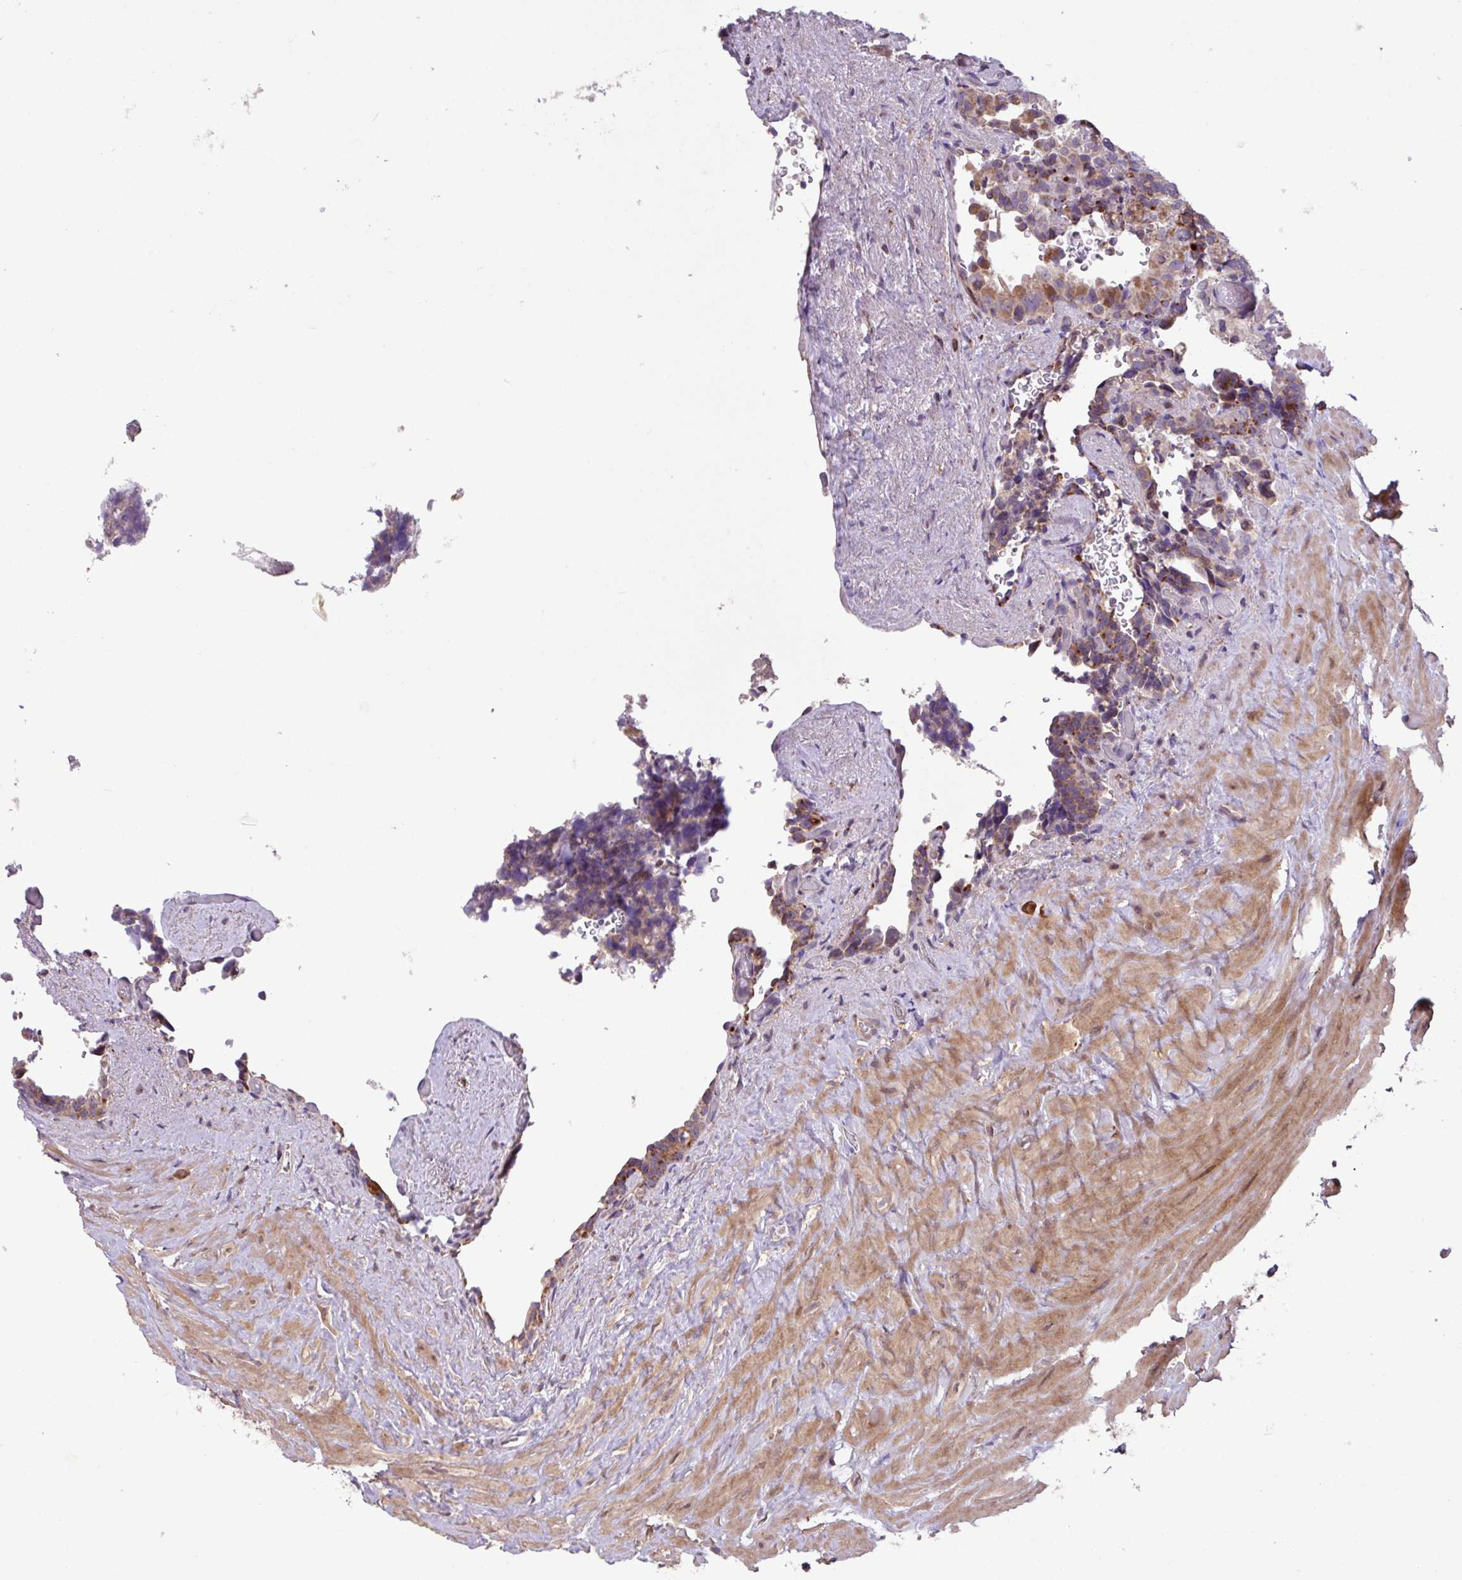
{"staining": {"intensity": "moderate", "quantity": "25%-75%", "location": "cytoplasmic/membranous"}, "tissue": "seminal vesicle", "cell_type": "Glandular cells", "image_type": "normal", "snomed": [{"axis": "morphology", "description": "Normal tissue, NOS"}, {"axis": "topography", "description": "Seminal veicle"}], "caption": "This photomicrograph exhibits IHC staining of unremarkable seminal vesicle, with medium moderate cytoplasmic/membranous staining in about 25%-75% of glandular cells.", "gene": "ARHGEF25", "patient": {"sex": "male", "age": 68}}